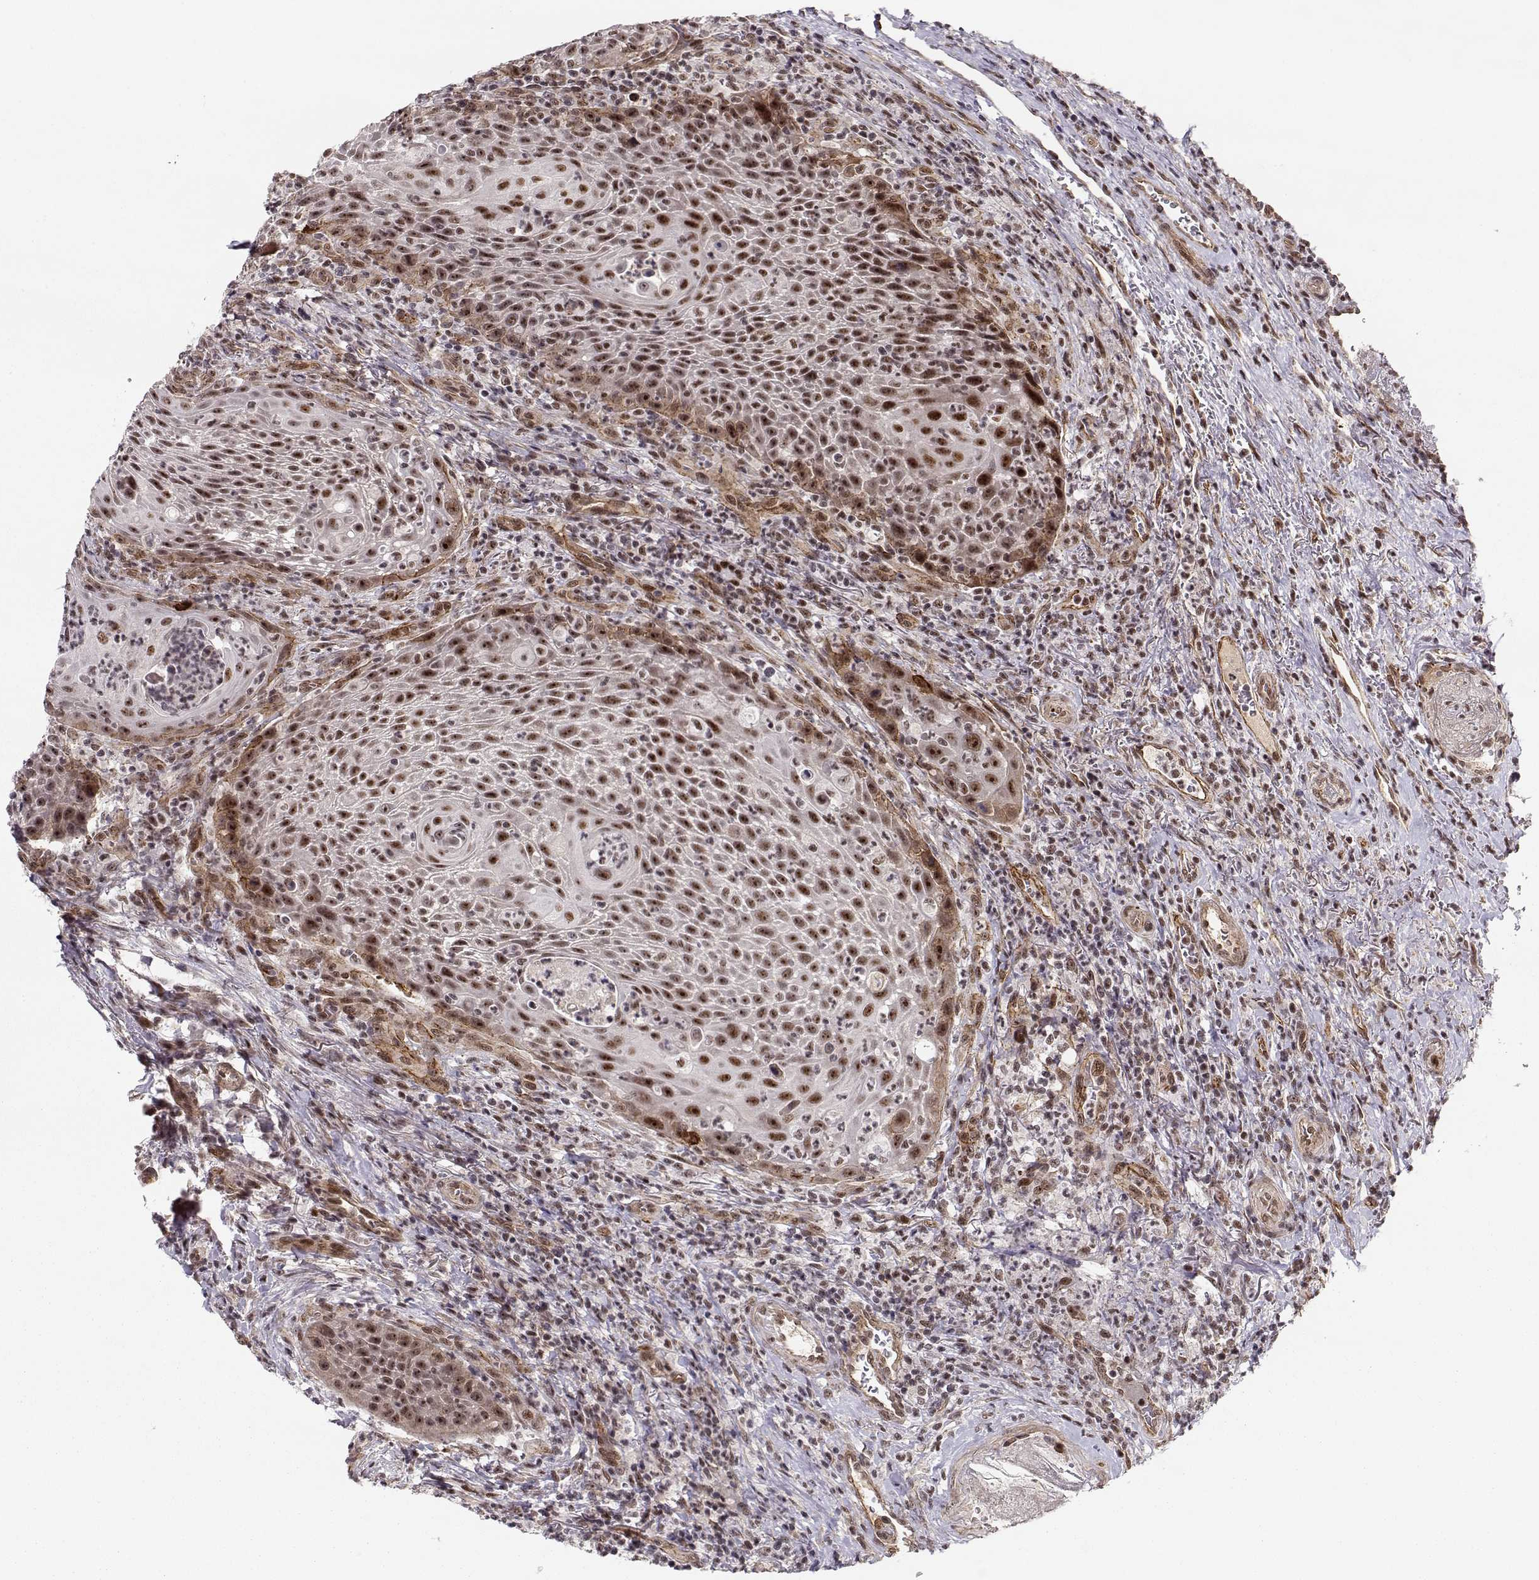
{"staining": {"intensity": "strong", "quantity": "25%-75%", "location": "nuclear"}, "tissue": "head and neck cancer", "cell_type": "Tumor cells", "image_type": "cancer", "snomed": [{"axis": "morphology", "description": "Squamous cell carcinoma, NOS"}, {"axis": "topography", "description": "Head-Neck"}], "caption": "This image exhibits immunohistochemistry staining of human squamous cell carcinoma (head and neck), with high strong nuclear expression in about 25%-75% of tumor cells.", "gene": "CIR1", "patient": {"sex": "male", "age": 69}}